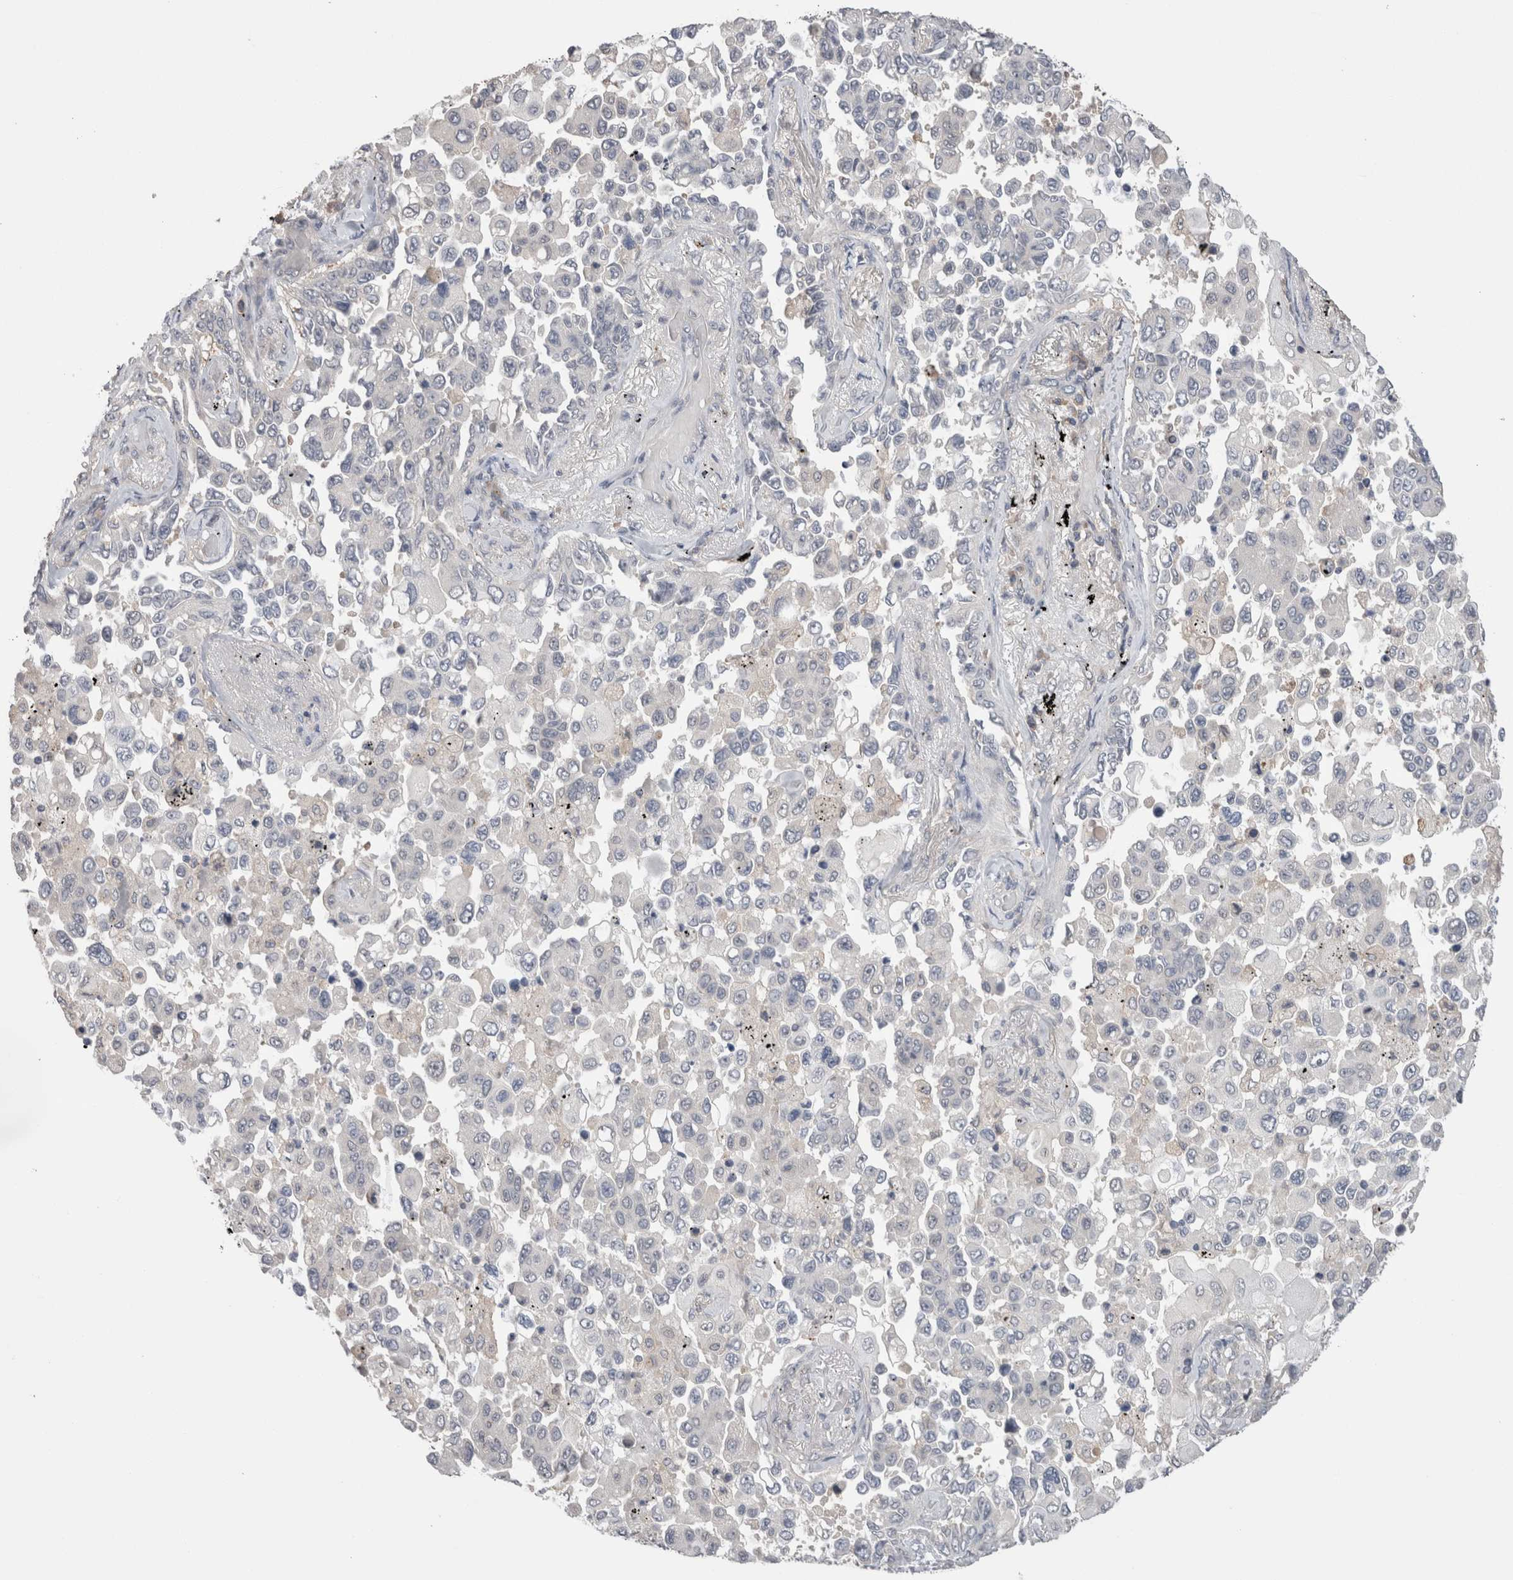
{"staining": {"intensity": "negative", "quantity": "none", "location": "none"}, "tissue": "lung cancer", "cell_type": "Tumor cells", "image_type": "cancer", "snomed": [{"axis": "morphology", "description": "Adenocarcinoma, NOS"}, {"axis": "topography", "description": "Lung"}], "caption": "IHC image of human lung adenocarcinoma stained for a protein (brown), which exhibits no positivity in tumor cells. (Brightfield microscopy of DAB (3,3'-diaminobenzidine) immunohistochemistry at high magnification).", "gene": "DCTN6", "patient": {"sex": "female", "age": 67}}